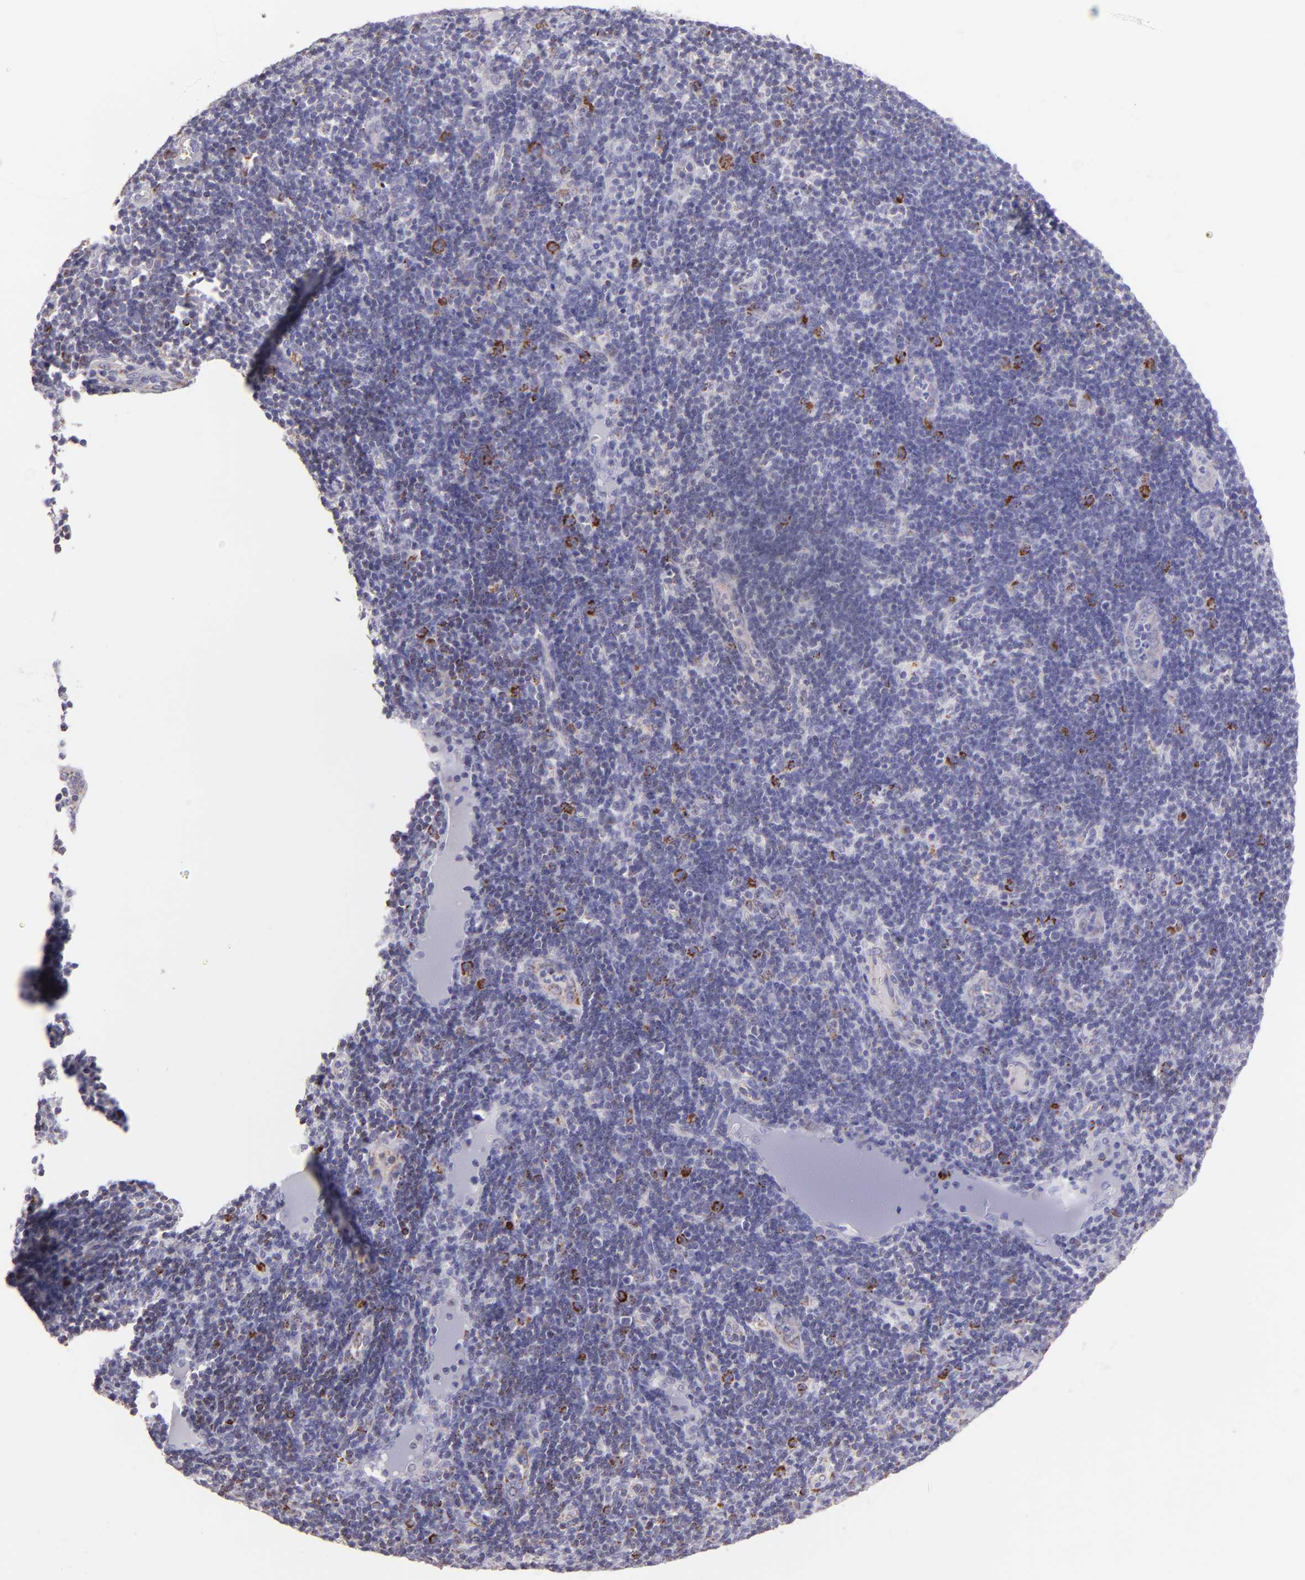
{"staining": {"intensity": "moderate", "quantity": "<25%", "location": "cytoplasmic/membranous"}, "tissue": "lymph node", "cell_type": "Non-germinal center cells", "image_type": "normal", "snomed": [{"axis": "morphology", "description": "Normal tissue, NOS"}, {"axis": "morphology", "description": "Inflammation, NOS"}, {"axis": "topography", "description": "Lymph node"}, {"axis": "topography", "description": "Salivary gland"}], "caption": "A brown stain shows moderate cytoplasmic/membranous expression of a protein in non-germinal center cells of normal human lymph node. Using DAB (brown) and hematoxylin (blue) stains, captured at high magnification using brightfield microscopy.", "gene": "HSPD1", "patient": {"sex": "male", "age": 3}}